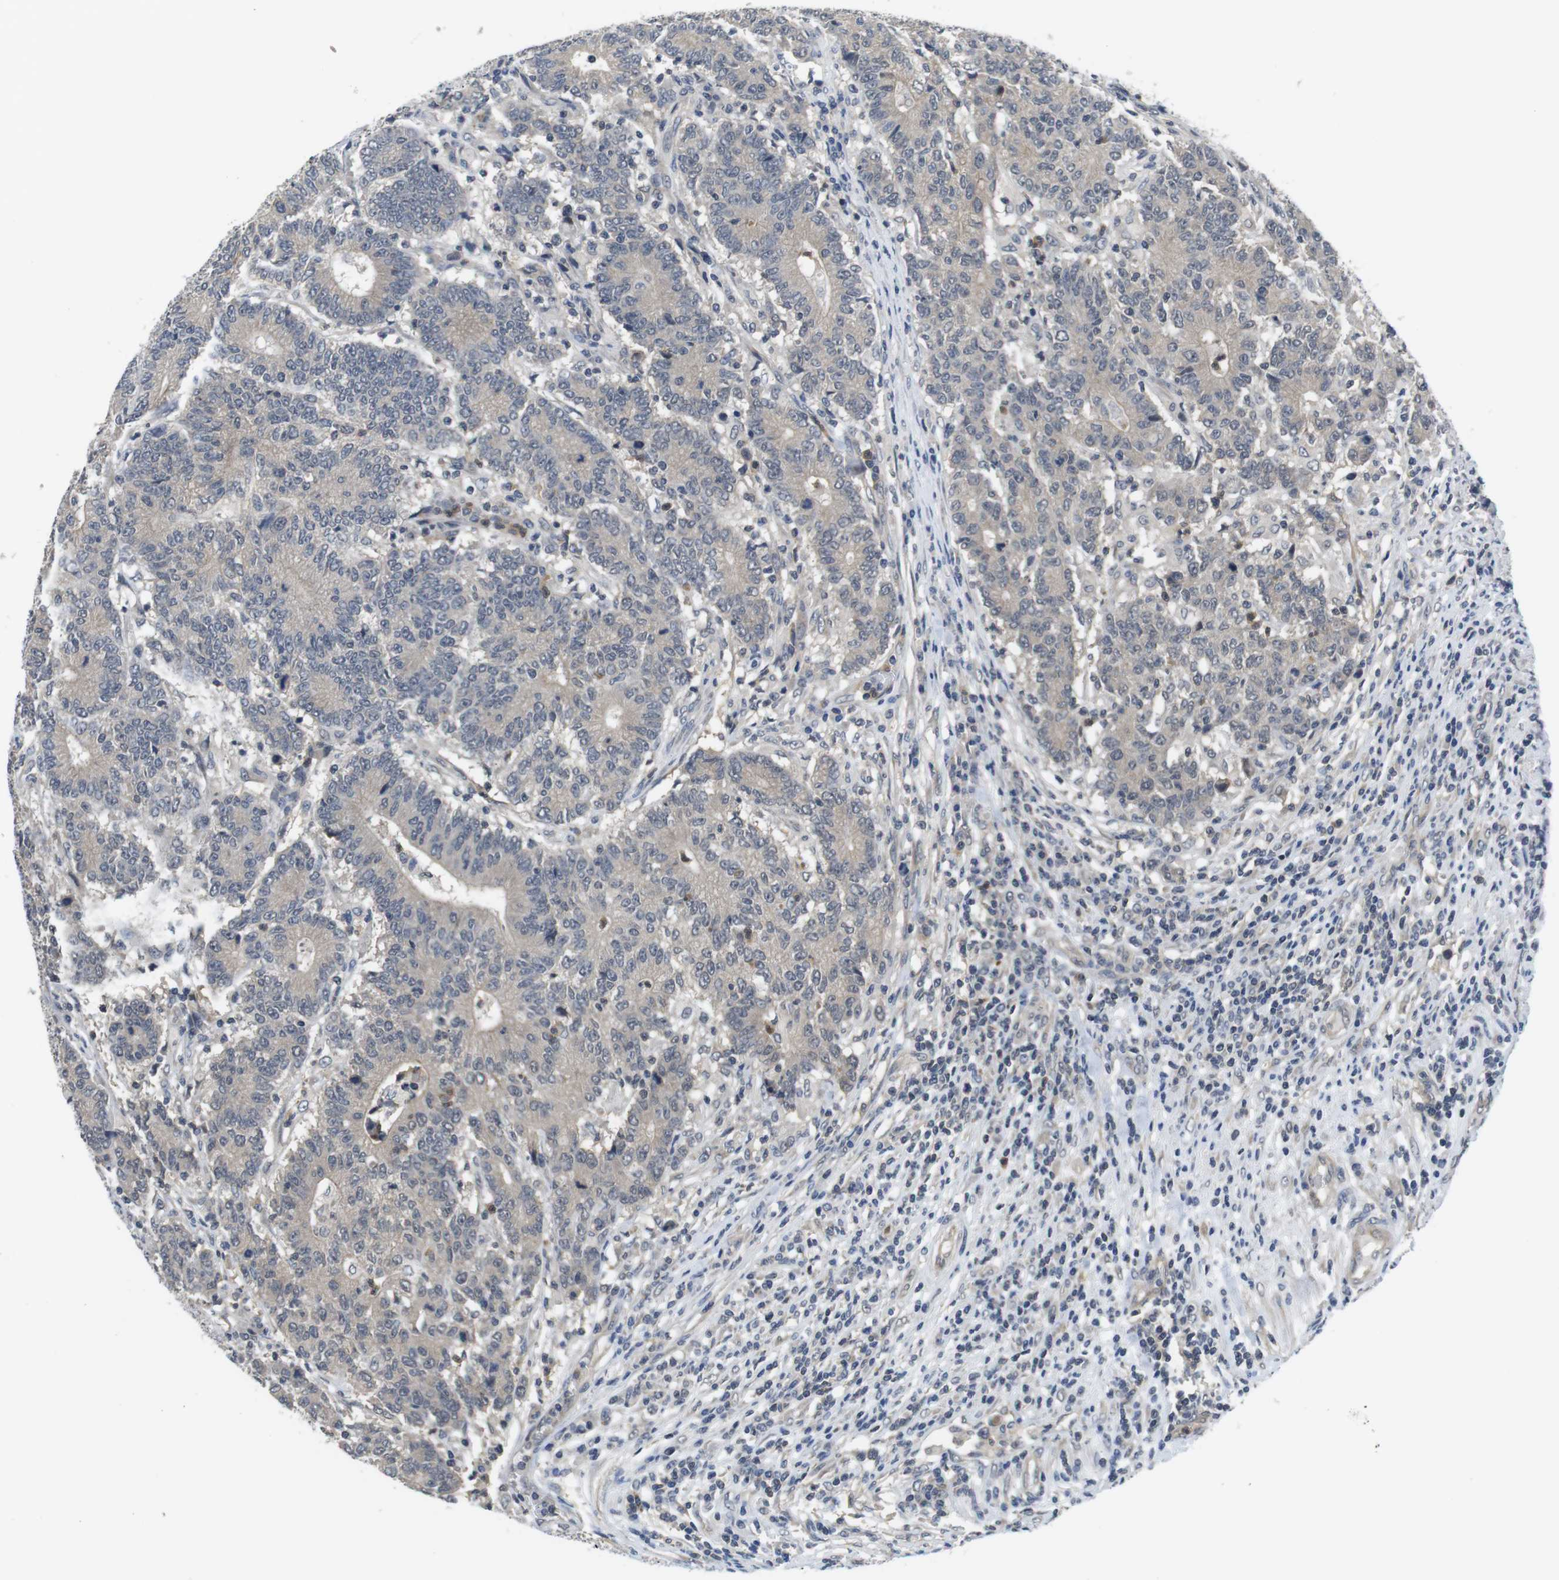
{"staining": {"intensity": "weak", "quantity": ">75%", "location": "cytoplasmic/membranous"}, "tissue": "colorectal cancer", "cell_type": "Tumor cells", "image_type": "cancer", "snomed": [{"axis": "morphology", "description": "Normal tissue, NOS"}, {"axis": "morphology", "description": "Adenocarcinoma, NOS"}, {"axis": "topography", "description": "Colon"}], "caption": "Colorectal adenocarcinoma stained with immunohistochemistry exhibits weak cytoplasmic/membranous positivity in approximately >75% of tumor cells.", "gene": "FADD", "patient": {"sex": "female", "age": 75}}